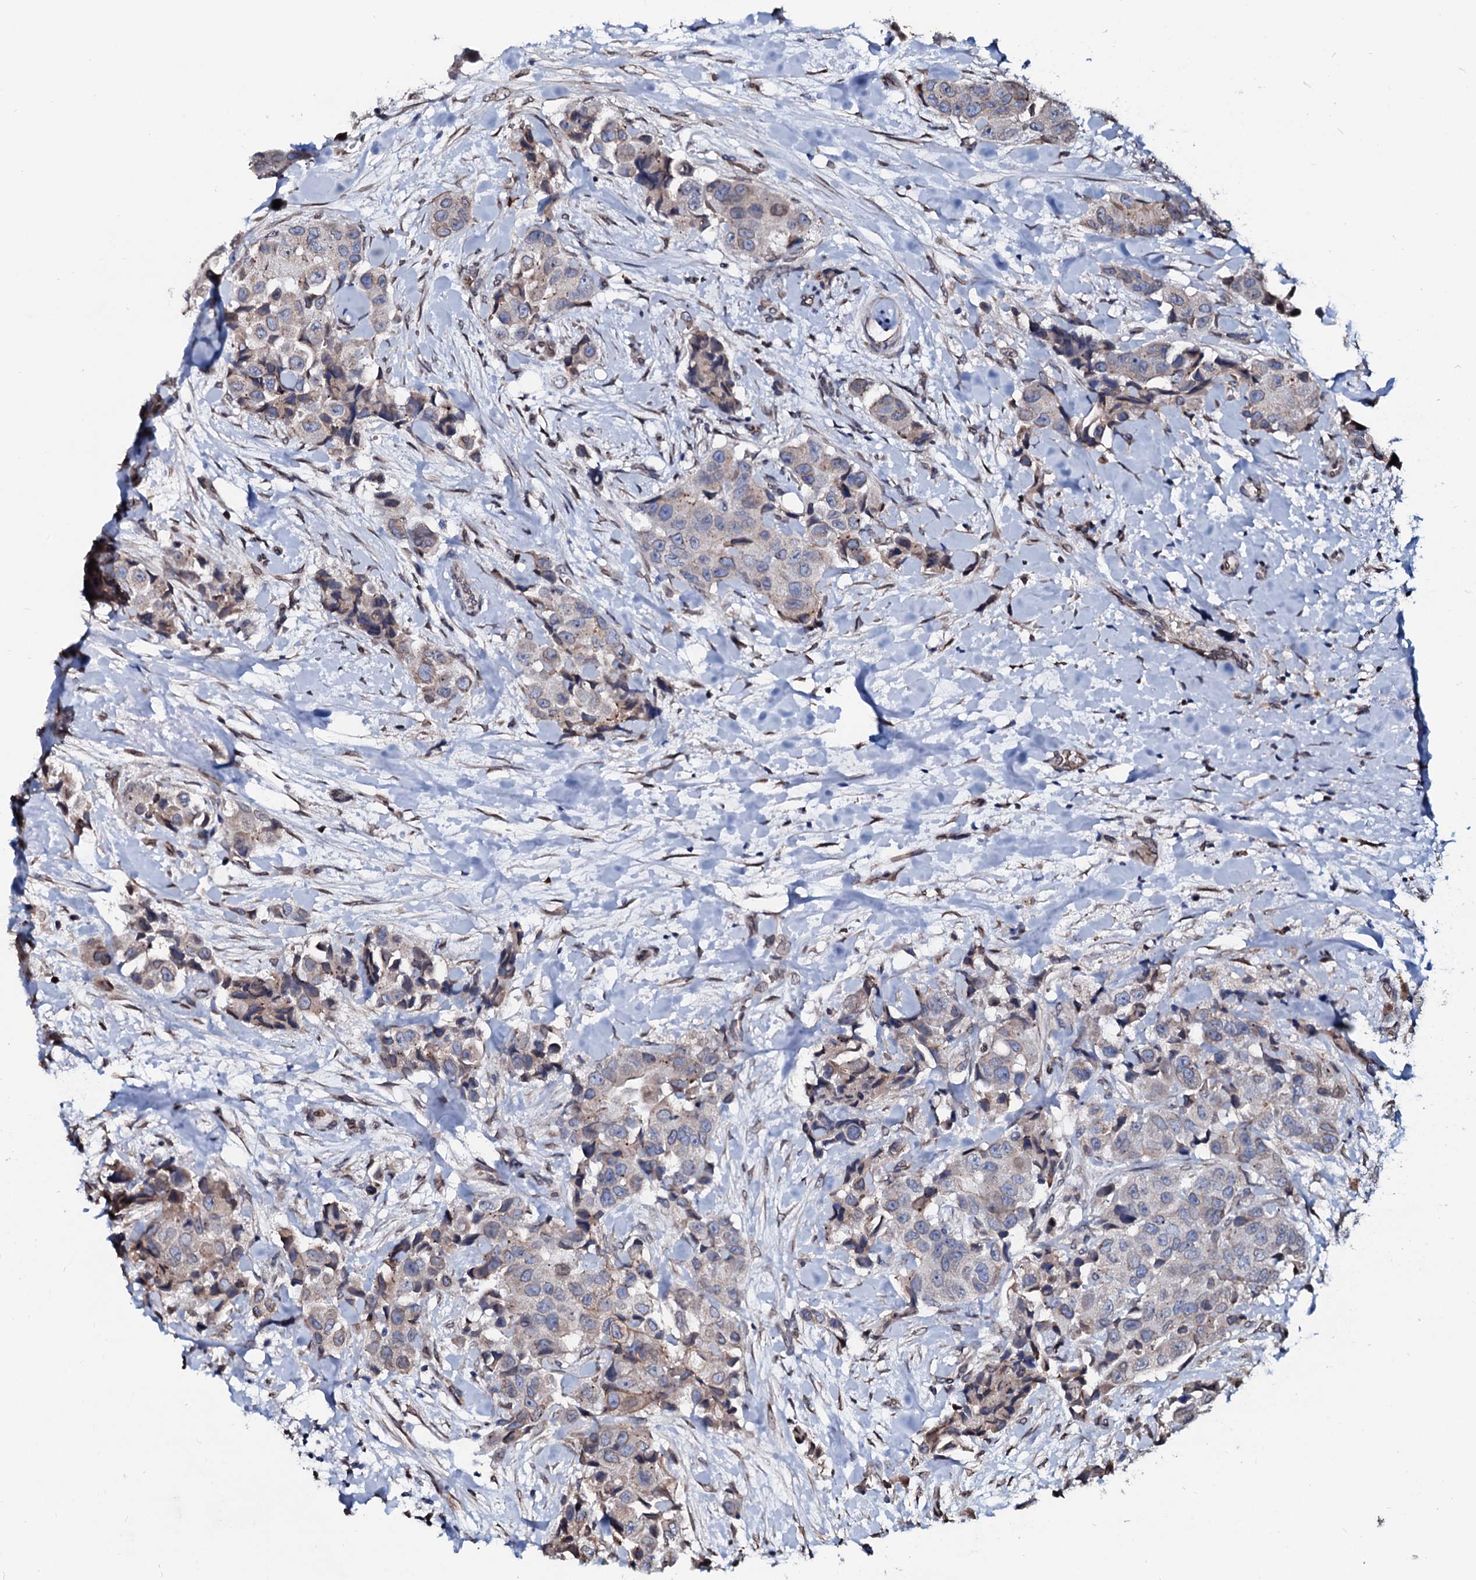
{"staining": {"intensity": "weak", "quantity": "<25%", "location": "cytoplasmic/membranous"}, "tissue": "breast cancer", "cell_type": "Tumor cells", "image_type": "cancer", "snomed": [{"axis": "morphology", "description": "Normal tissue, NOS"}, {"axis": "morphology", "description": "Duct carcinoma"}, {"axis": "topography", "description": "Breast"}], "caption": "This is an immunohistochemistry image of human breast invasive ductal carcinoma. There is no positivity in tumor cells.", "gene": "NRP2", "patient": {"sex": "female", "age": 62}}